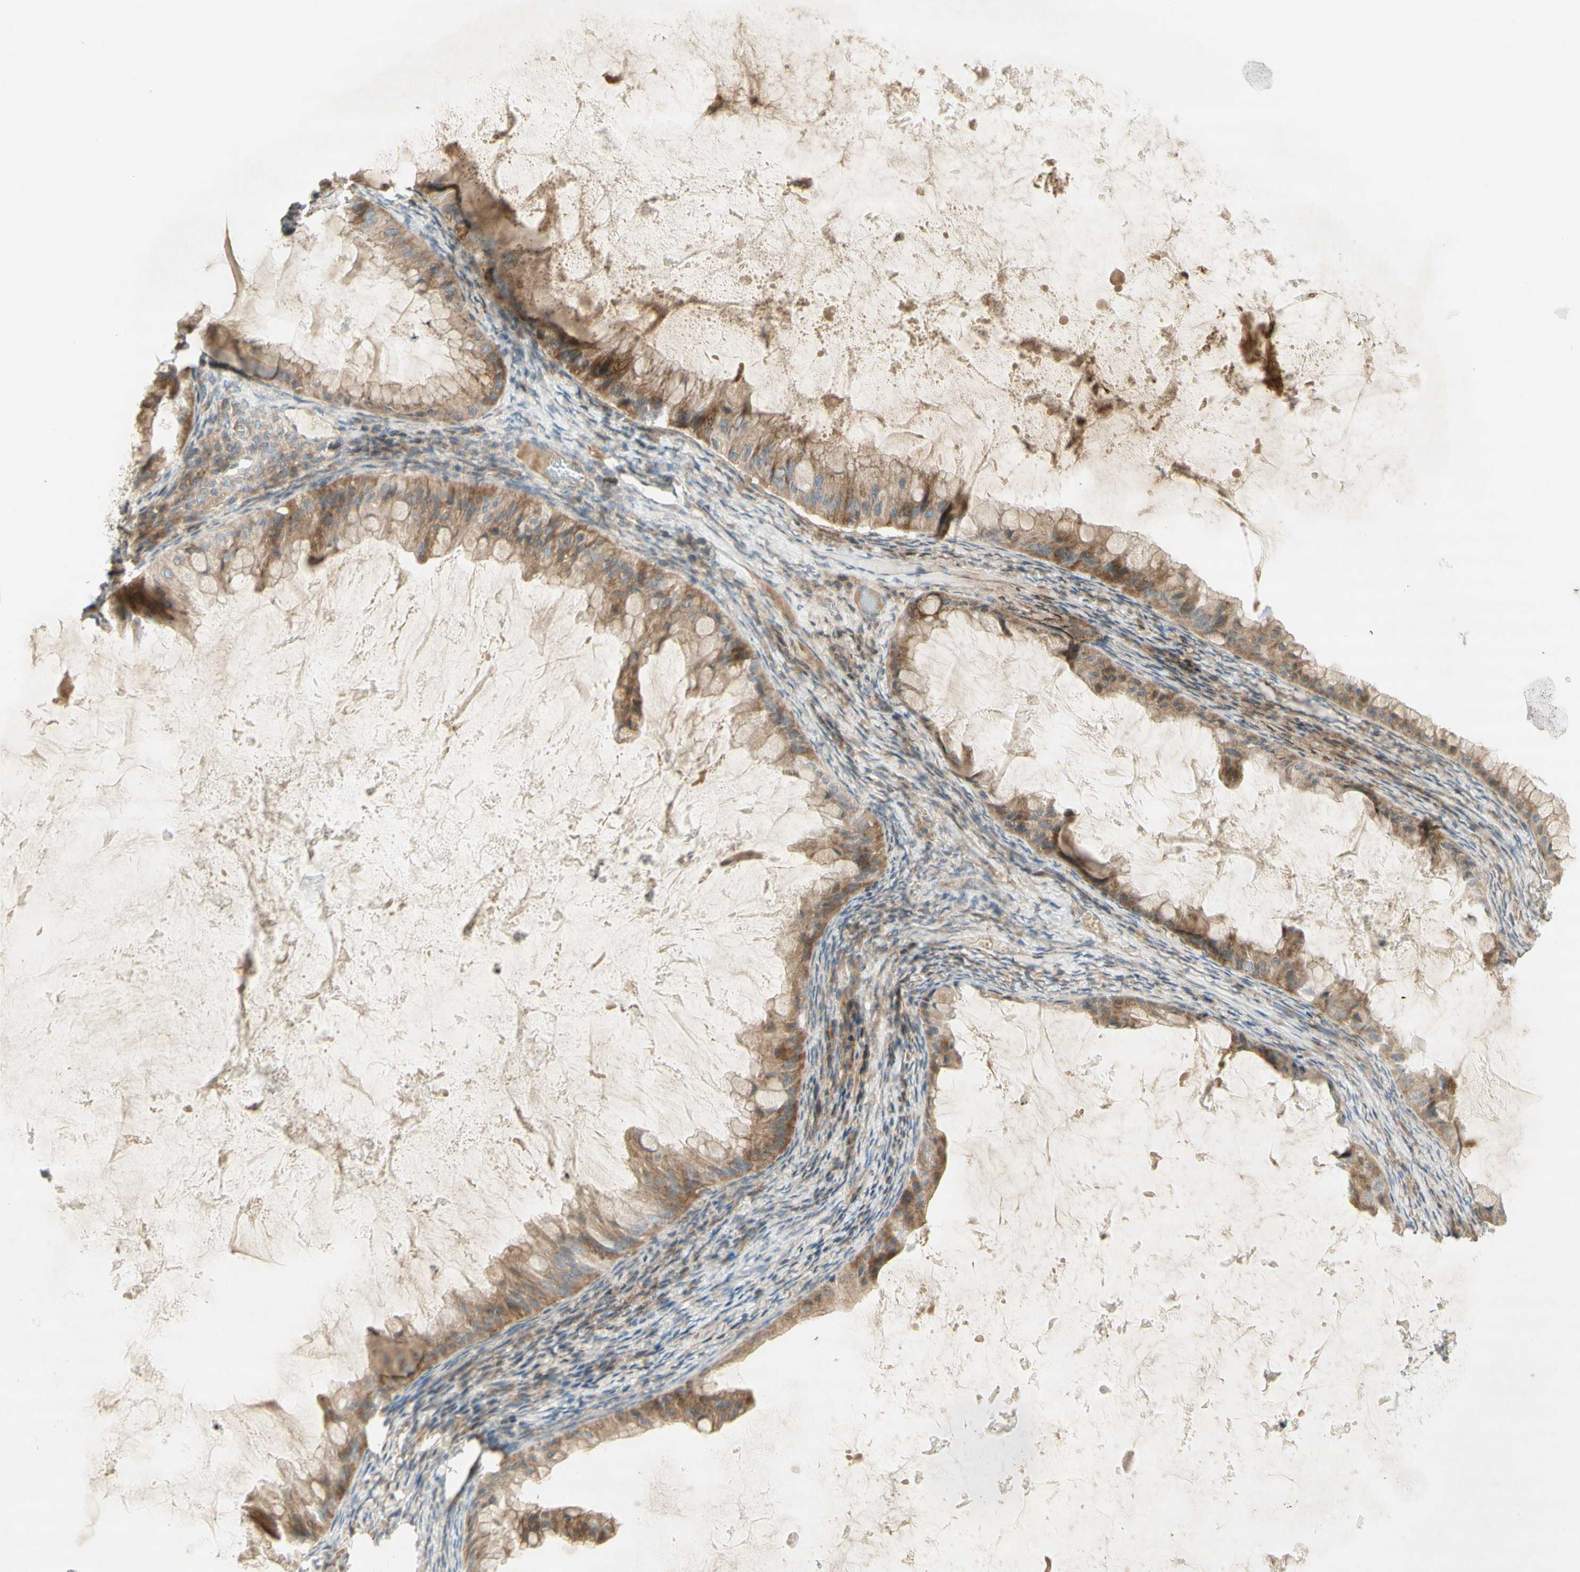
{"staining": {"intensity": "moderate", "quantity": ">75%", "location": "cytoplasmic/membranous"}, "tissue": "ovarian cancer", "cell_type": "Tumor cells", "image_type": "cancer", "snomed": [{"axis": "morphology", "description": "Cystadenocarcinoma, mucinous, NOS"}, {"axis": "topography", "description": "Ovary"}], "caption": "Human ovarian cancer stained for a protein (brown) exhibits moderate cytoplasmic/membranous positive positivity in approximately >75% of tumor cells.", "gene": "ETF1", "patient": {"sex": "female", "age": 61}}